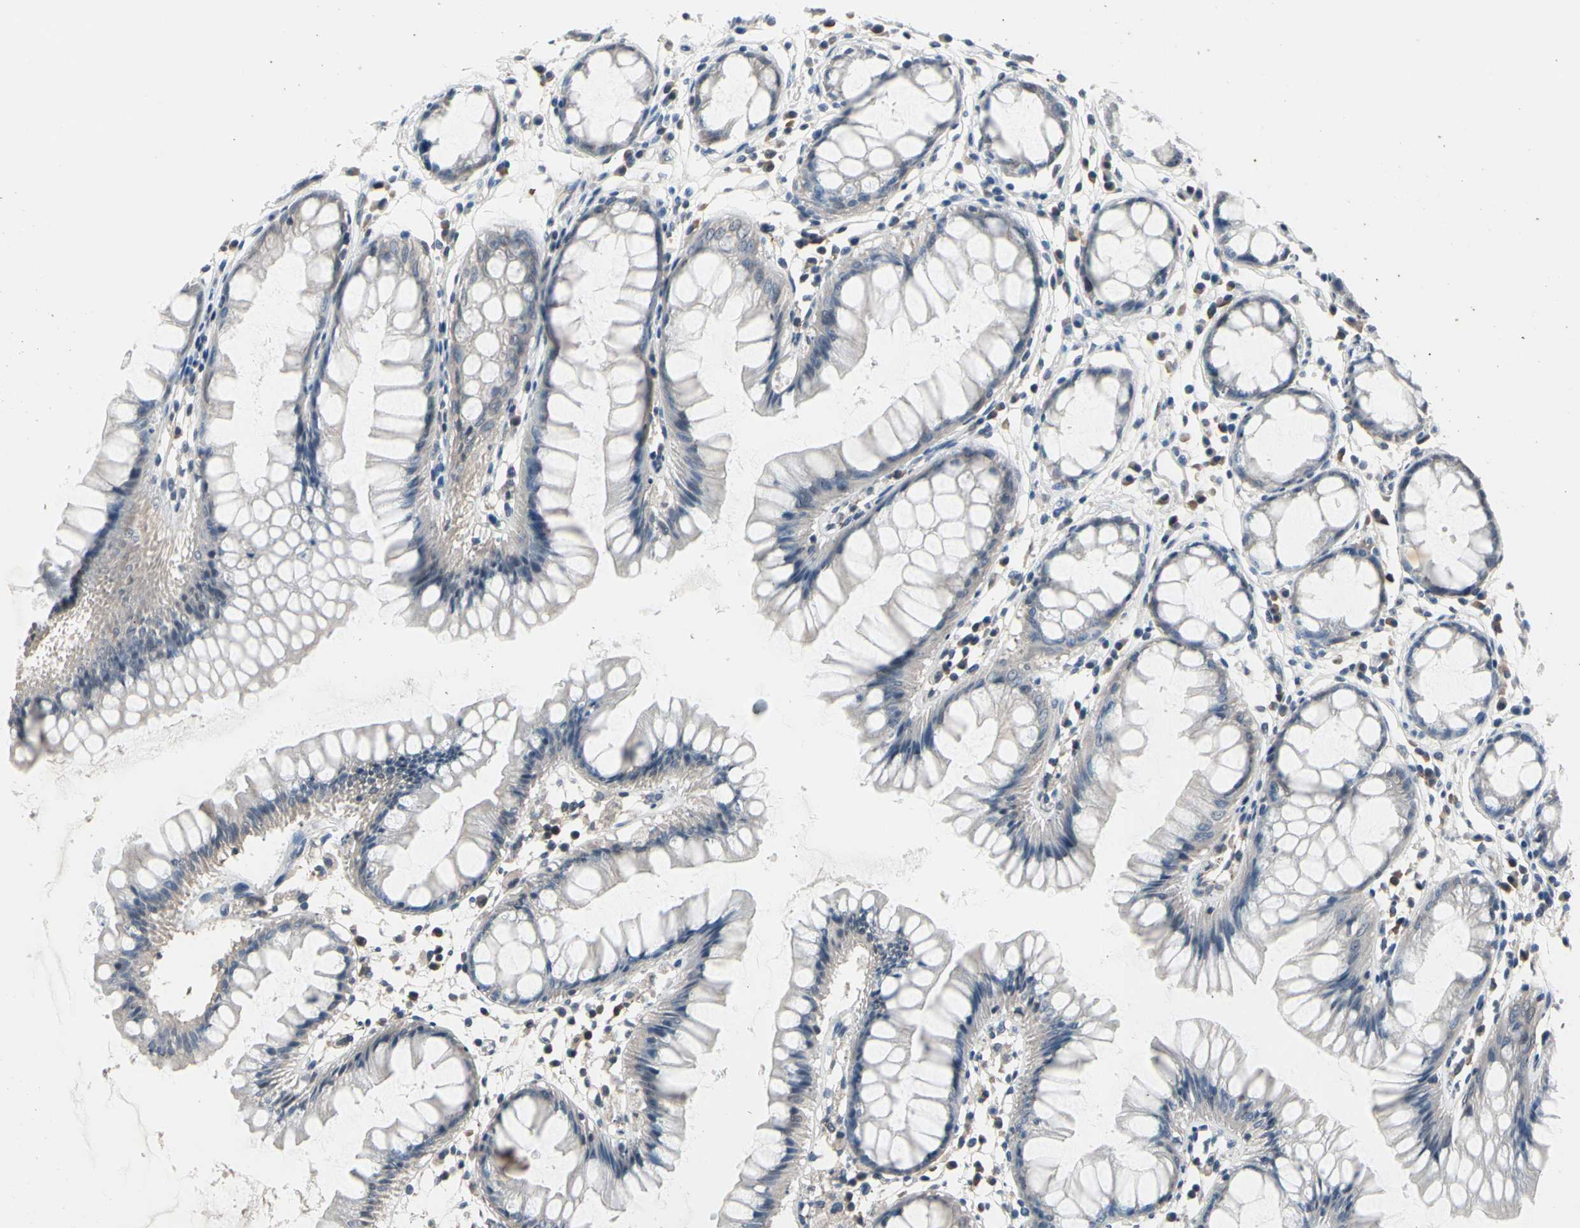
{"staining": {"intensity": "weak", "quantity": "25%-75%", "location": "cytoplasmic/membranous"}, "tissue": "rectum", "cell_type": "Glandular cells", "image_type": "normal", "snomed": [{"axis": "morphology", "description": "Normal tissue, NOS"}, {"axis": "morphology", "description": "Adenocarcinoma, NOS"}, {"axis": "topography", "description": "Rectum"}], "caption": "Weak cytoplasmic/membranous positivity for a protein is present in about 25%-75% of glandular cells of benign rectum using IHC.", "gene": "SV2A", "patient": {"sex": "female", "age": 65}}